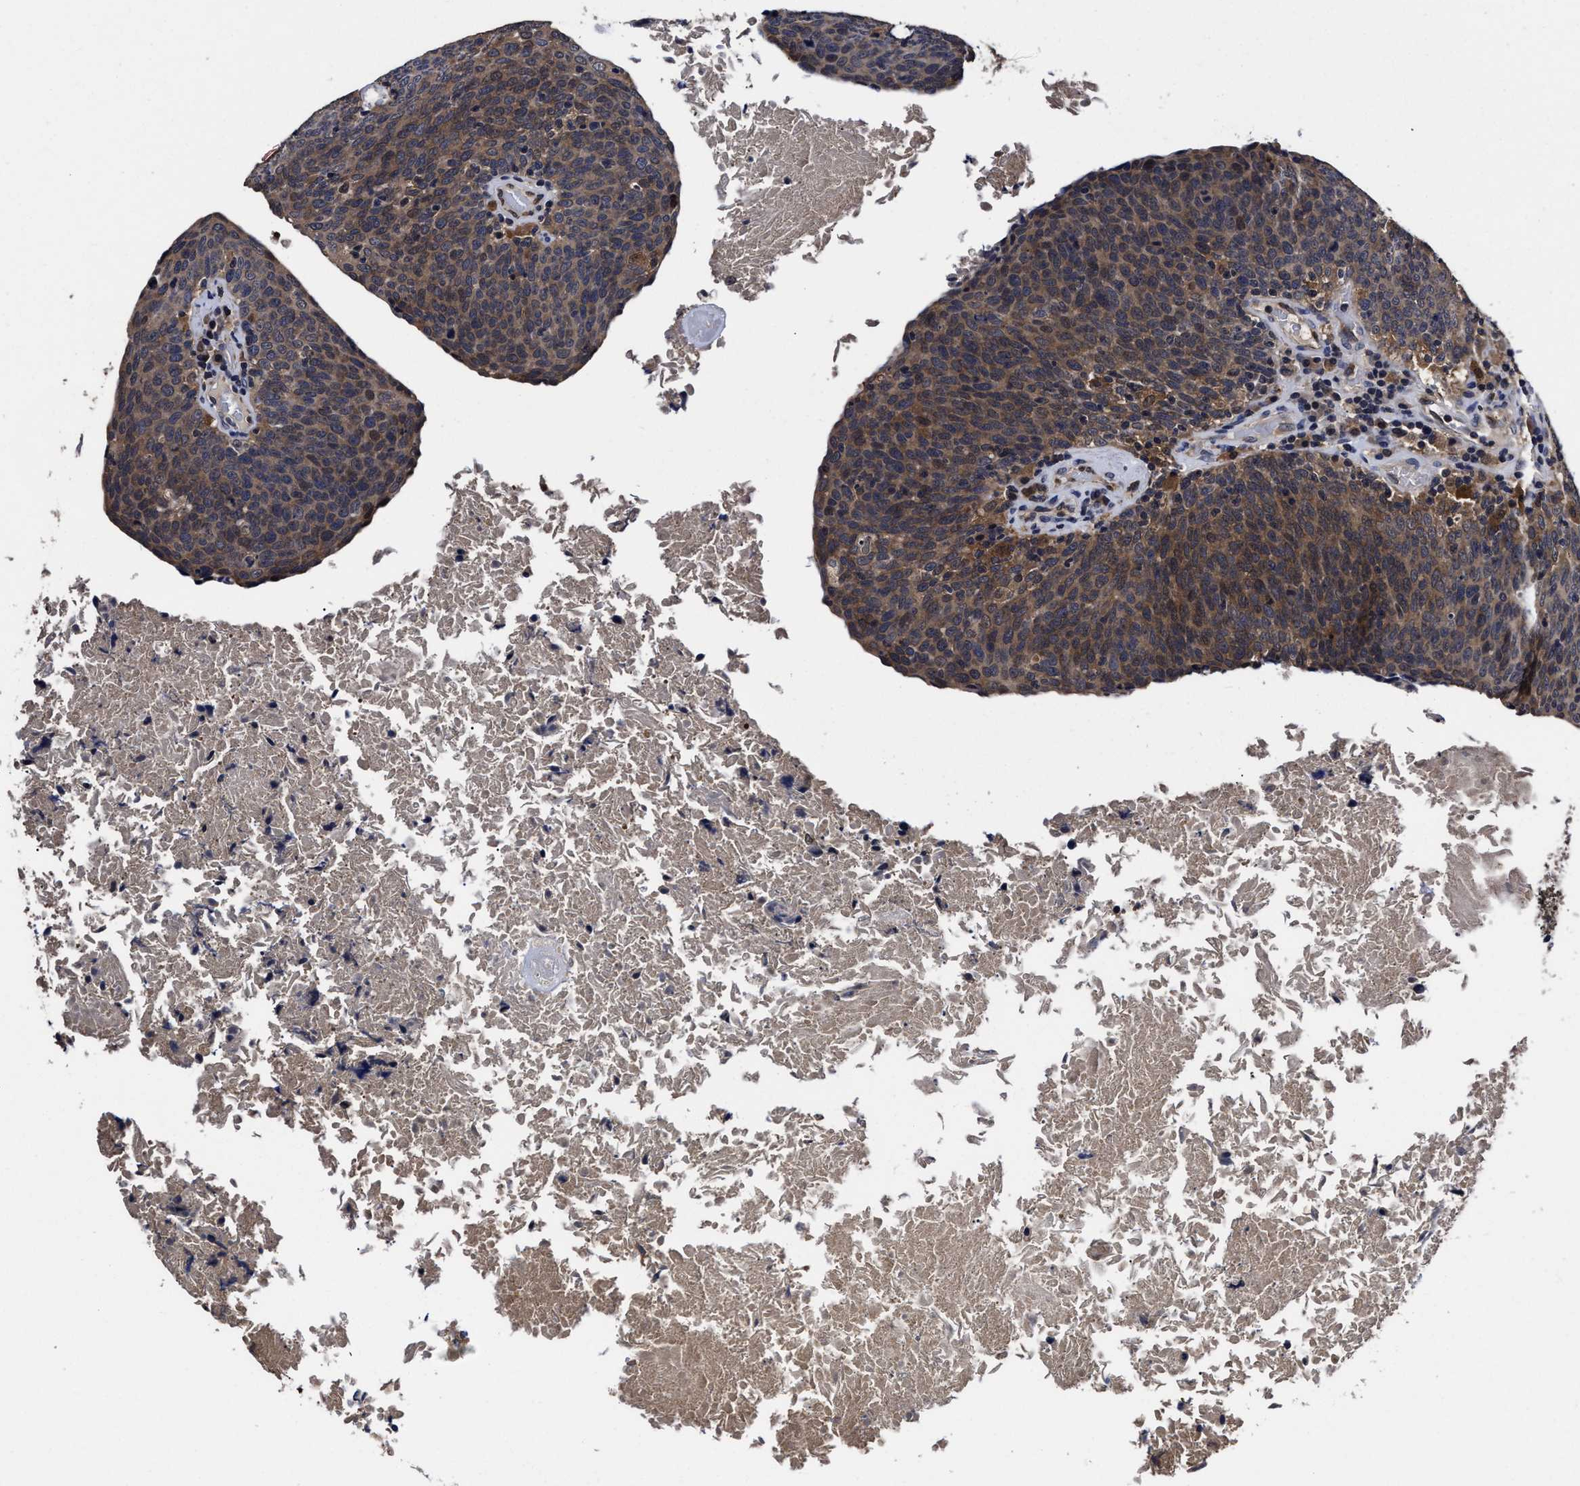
{"staining": {"intensity": "moderate", "quantity": ">75%", "location": "cytoplasmic/membranous"}, "tissue": "head and neck cancer", "cell_type": "Tumor cells", "image_type": "cancer", "snomed": [{"axis": "morphology", "description": "Squamous cell carcinoma, NOS"}, {"axis": "morphology", "description": "Squamous cell carcinoma, metastatic, NOS"}, {"axis": "topography", "description": "Lymph node"}, {"axis": "topography", "description": "Head-Neck"}], "caption": "Protein expression analysis of squamous cell carcinoma (head and neck) reveals moderate cytoplasmic/membranous expression in about >75% of tumor cells.", "gene": "SOCS5", "patient": {"sex": "male", "age": 62}}